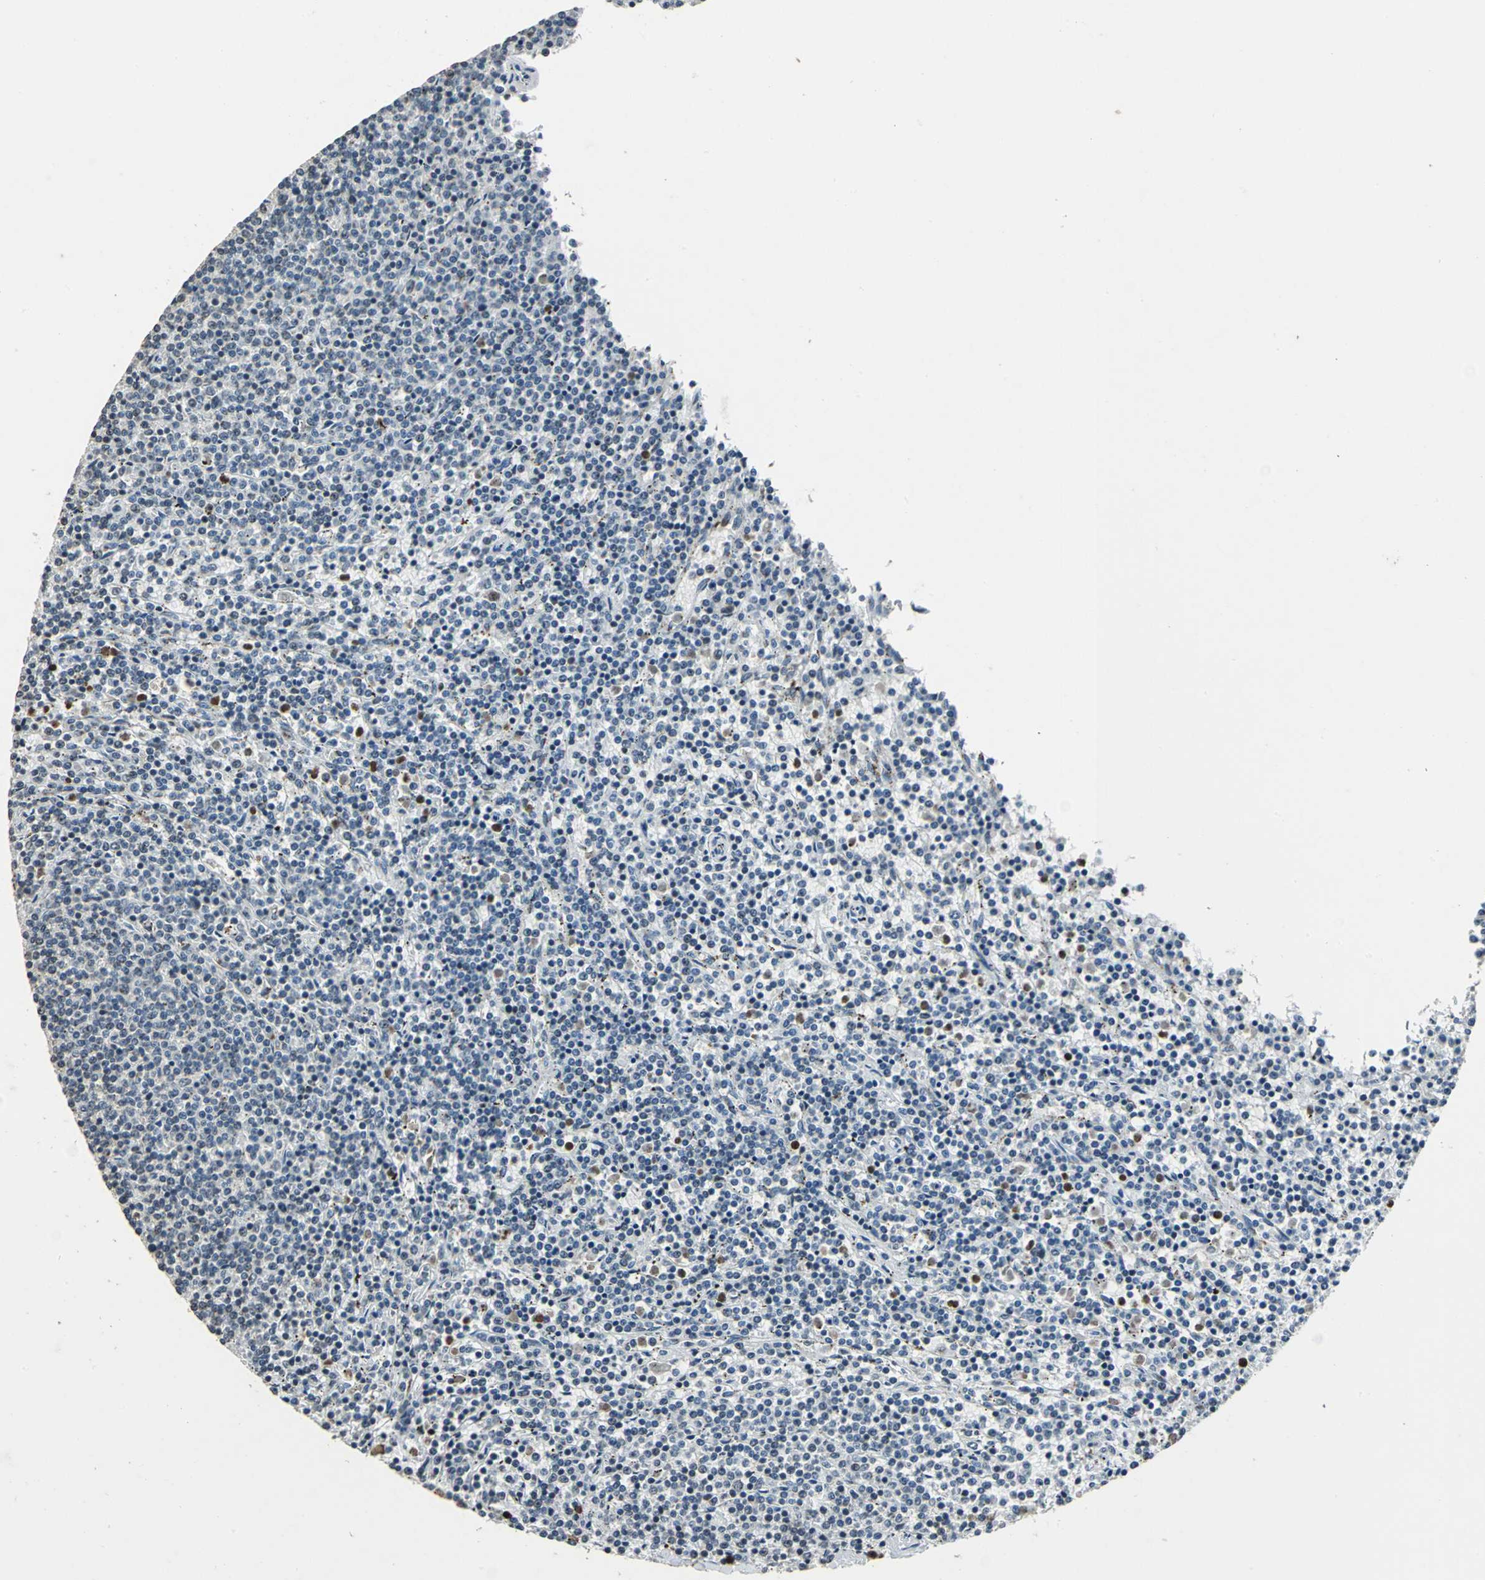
{"staining": {"intensity": "negative", "quantity": "none", "location": "none"}, "tissue": "lymphoma", "cell_type": "Tumor cells", "image_type": "cancer", "snomed": [{"axis": "morphology", "description": "Malignant lymphoma, non-Hodgkin's type, Low grade"}, {"axis": "topography", "description": "Spleen"}], "caption": "Immunohistochemistry micrograph of neoplastic tissue: malignant lymphoma, non-Hodgkin's type (low-grade) stained with DAB demonstrates no significant protein staining in tumor cells. Nuclei are stained in blue.", "gene": "TMEM115", "patient": {"sex": "female", "age": 50}}